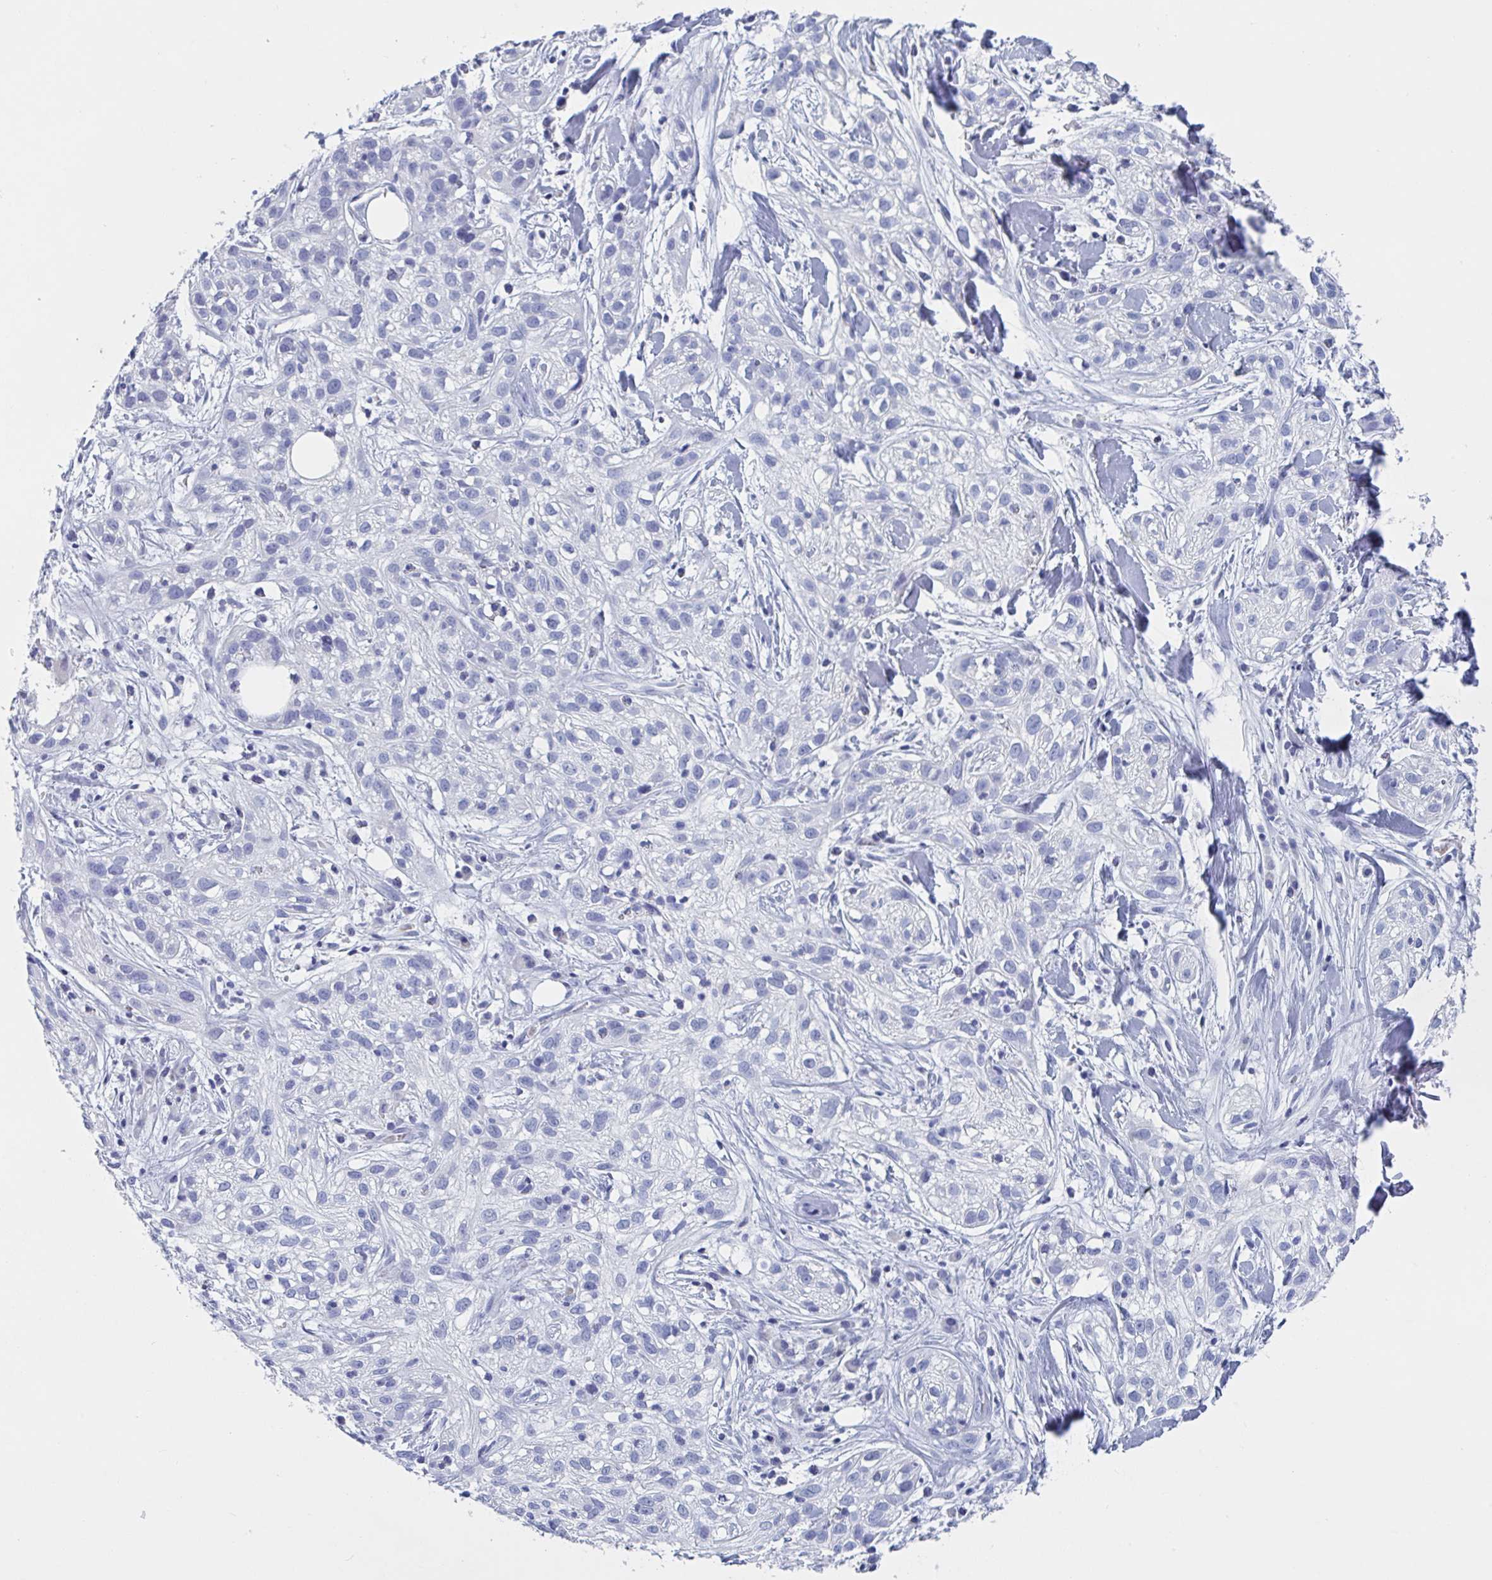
{"staining": {"intensity": "negative", "quantity": "none", "location": "none"}, "tissue": "skin cancer", "cell_type": "Tumor cells", "image_type": "cancer", "snomed": [{"axis": "morphology", "description": "Squamous cell carcinoma, NOS"}, {"axis": "topography", "description": "Skin"}], "caption": "DAB (3,3'-diaminobenzidine) immunohistochemical staining of skin squamous cell carcinoma reveals no significant staining in tumor cells. Brightfield microscopy of immunohistochemistry stained with DAB (brown) and hematoxylin (blue), captured at high magnification.", "gene": "DPEP3", "patient": {"sex": "male", "age": 82}}